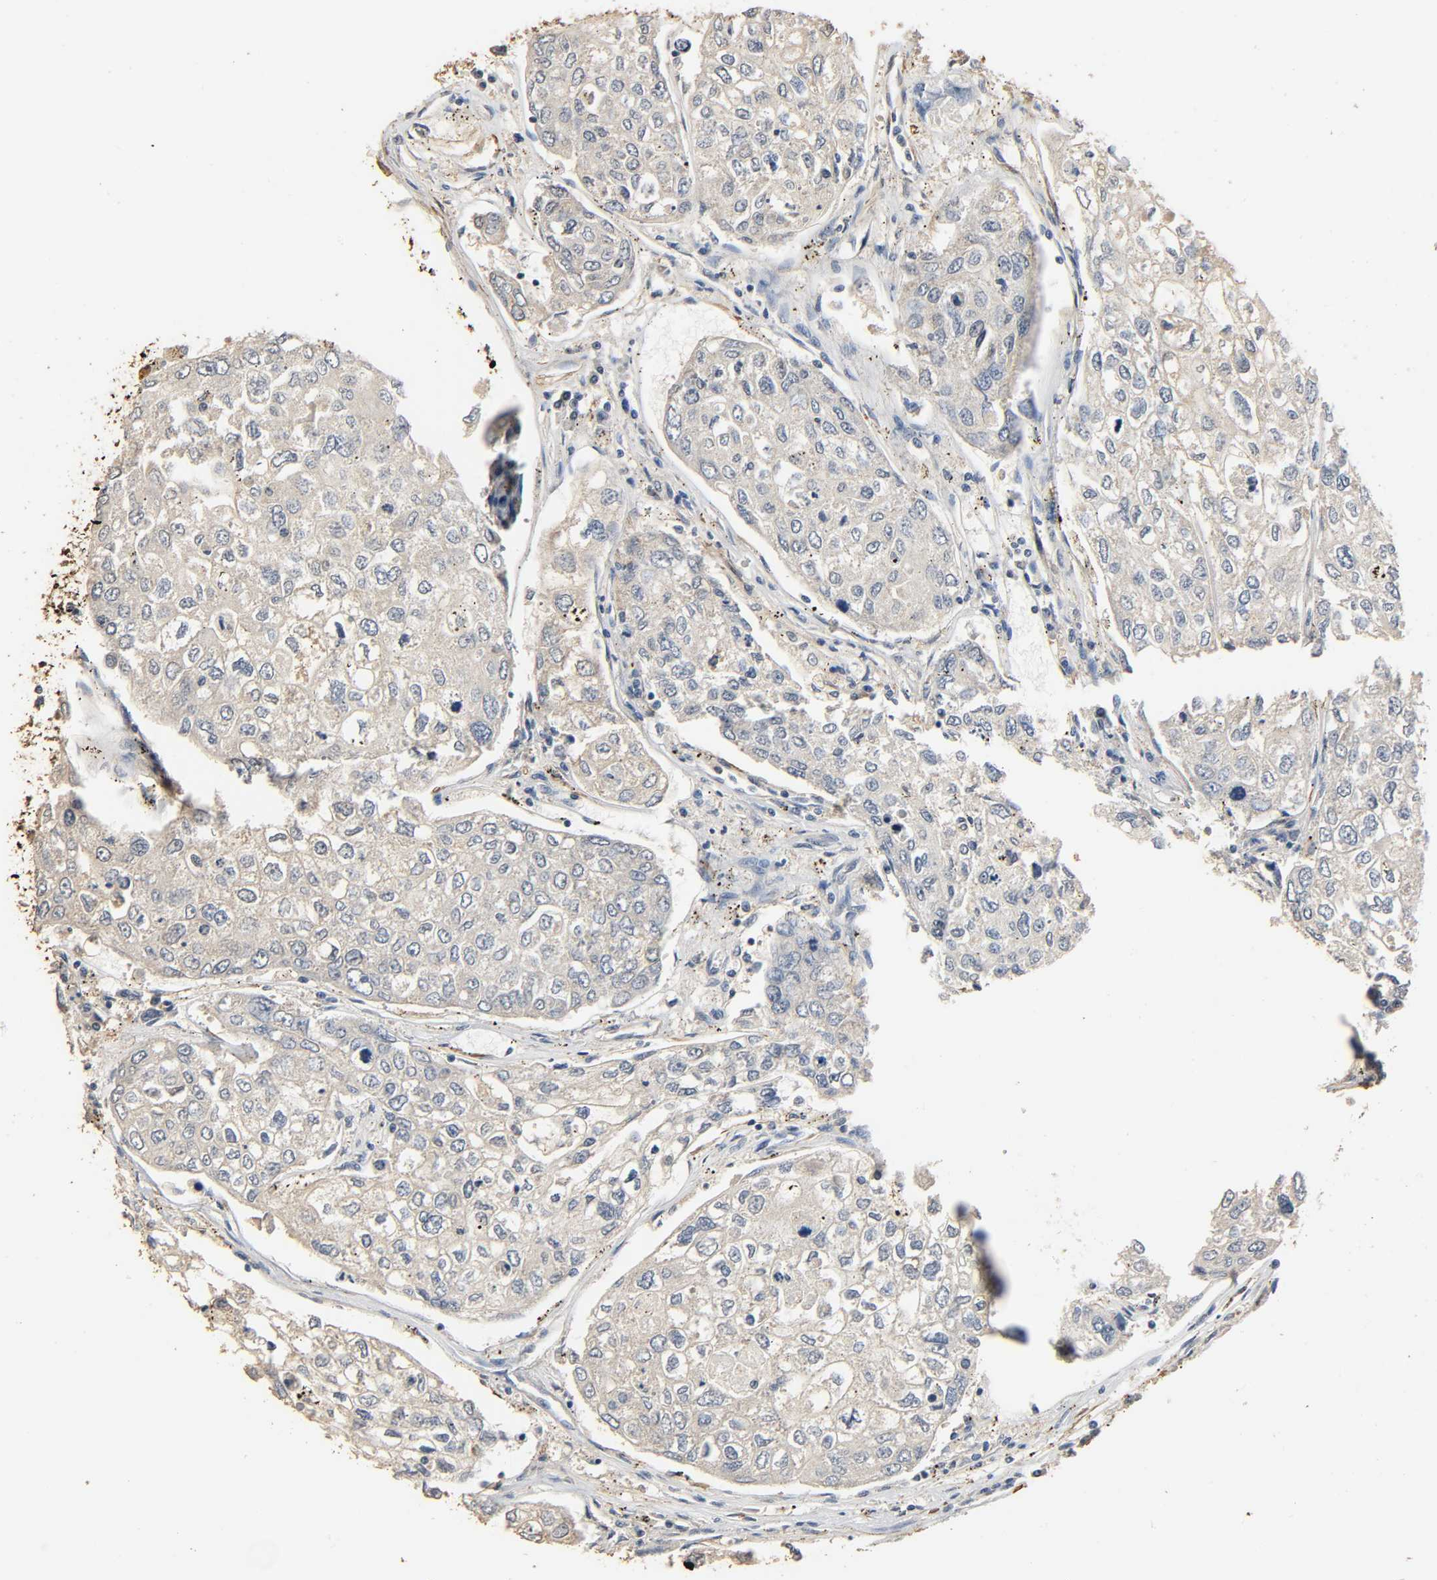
{"staining": {"intensity": "weak", "quantity": ">75%", "location": "cytoplasmic/membranous"}, "tissue": "urothelial cancer", "cell_type": "Tumor cells", "image_type": "cancer", "snomed": [{"axis": "morphology", "description": "Urothelial carcinoma, High grade"}, {"axis": "topography", "description": "Lymph node"}, {"axis": "topography", "description": "Urinary bladder"}], "caption": "Immunohistochemistry histopathology image of human urothelial carcinoma (high-grade) stained for a protein (brown), which displays low levels of weak cytoplasmic/membranous positivity in approximately >75% of tumor cells.", "gene": "GSTA3", "patient": {"sex": "male", "age": 51}}